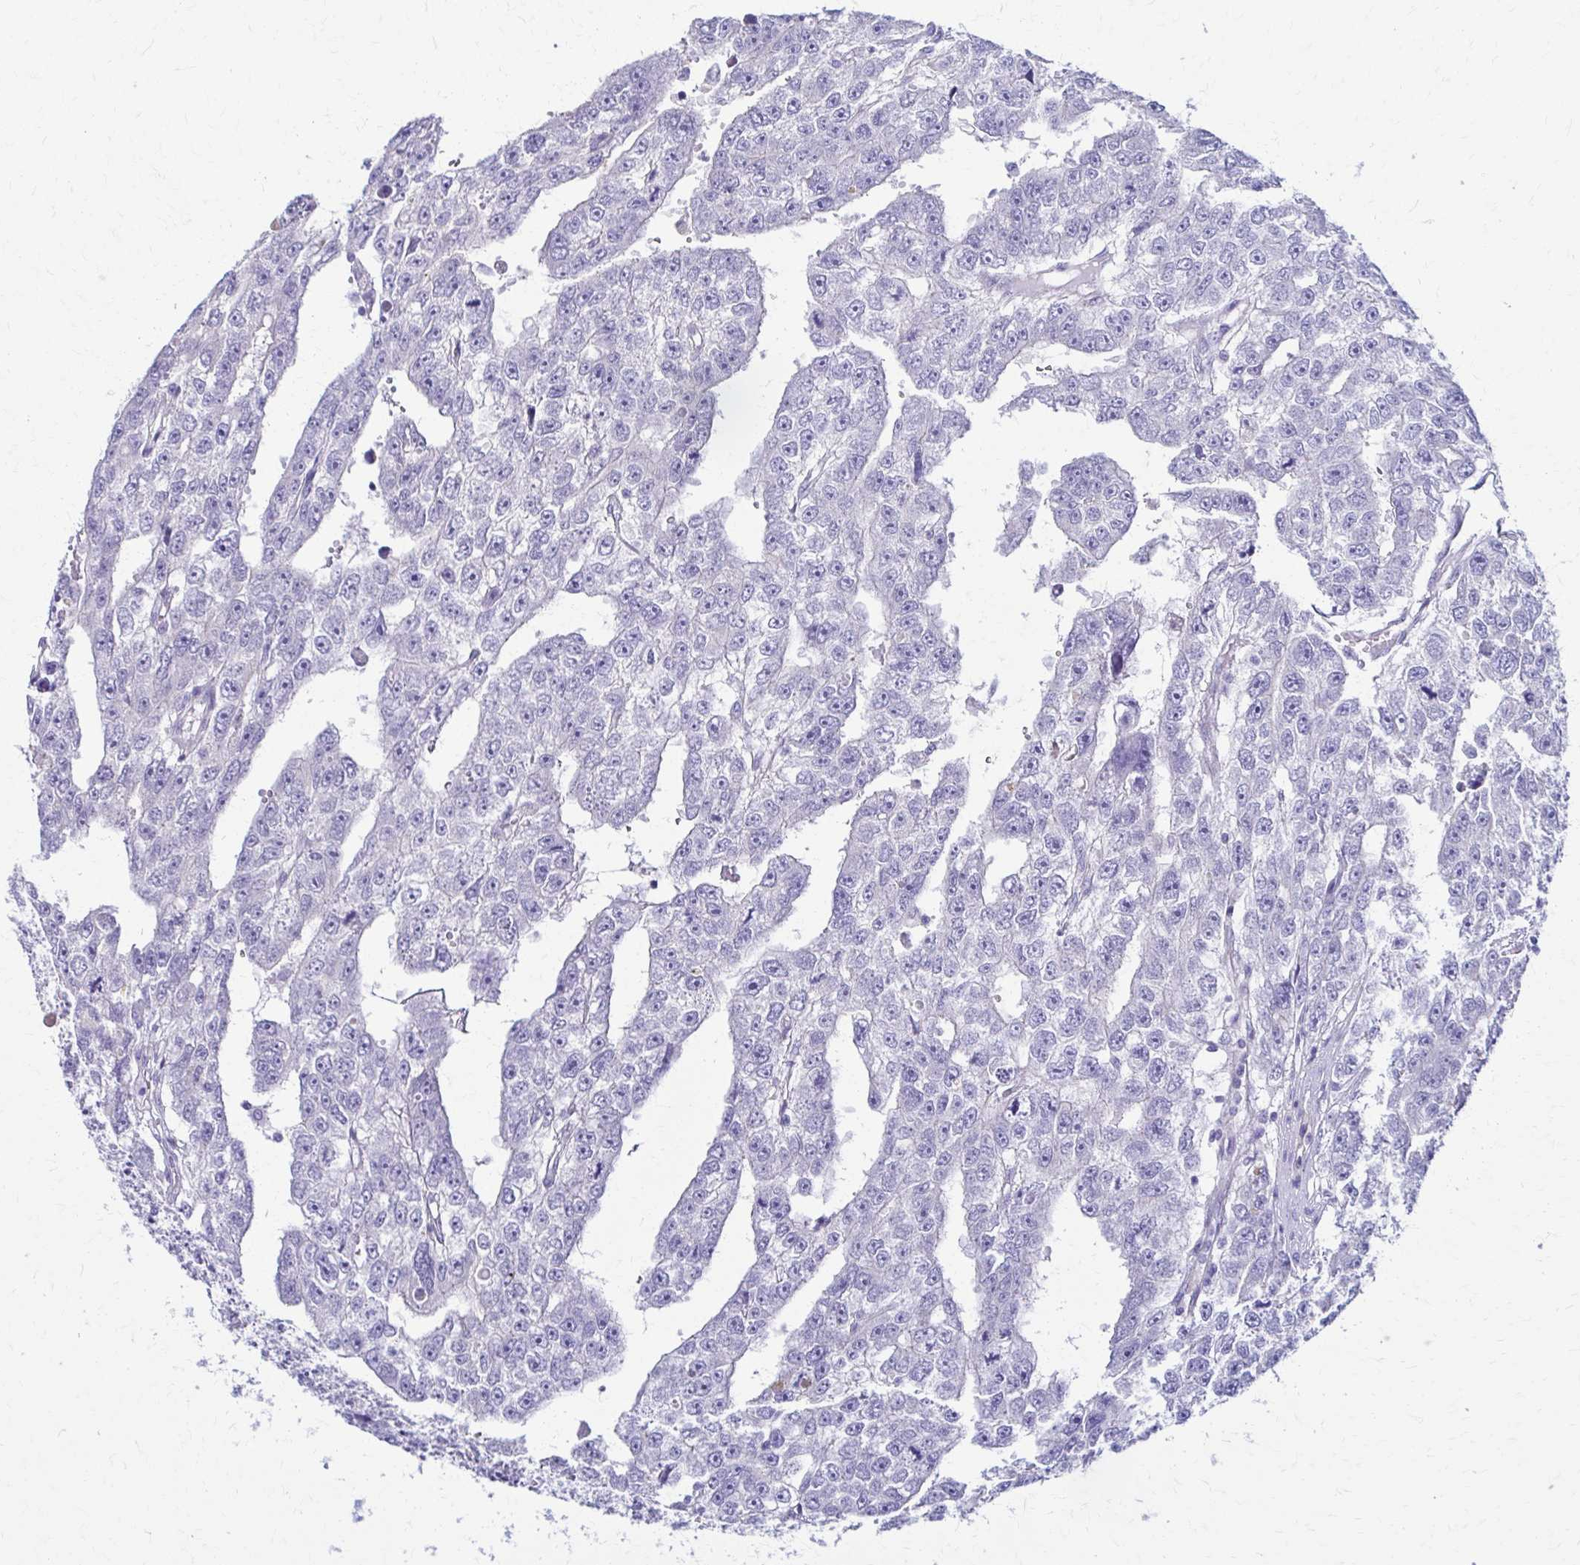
{"staining": {"intensity": "negative", "quantity": "none", "location": "none"}, "tissue": "testis cancer", "cell_type": "Tumor cells", "image_type": "cancer", "snomed": [{"axis": "morphology", "description": "Carcinoma, Embryonal, NOS"}, {"axis": "topography", "description": "Testis"}], "caption": "DAB immunohistochemical staining of testis cancer shows no significant expression in tumor cells. The staining was performed using DAB (3,3'-diaminobenzidine) to visualize the protein expression in brown, while the nuclei were stained in blue with hematoxylin (Magnification: 20x).", "gene": "DSP", "patient": {"sex": "male", "age": 20}}